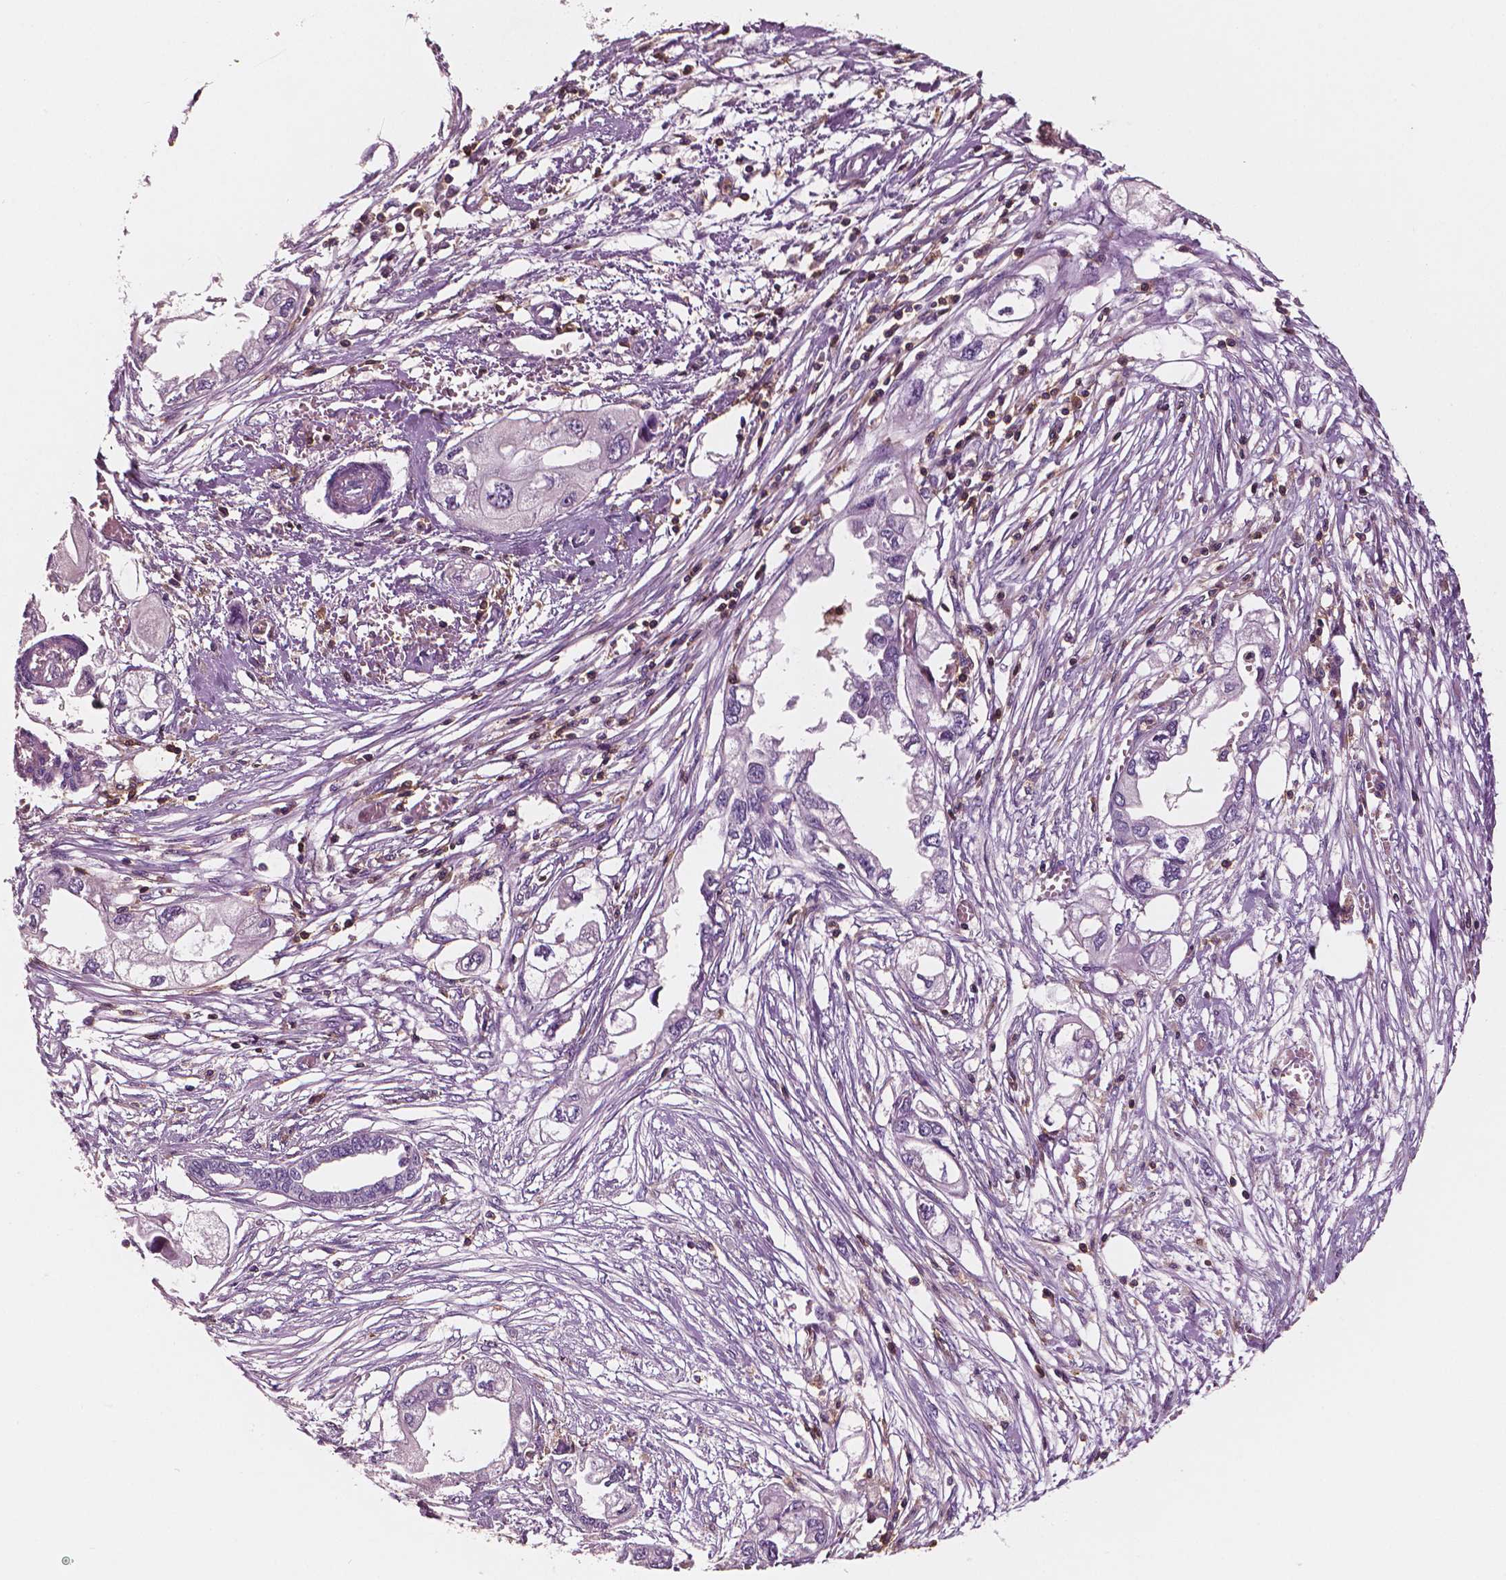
{"staining": {"intensity": "negative", "quantity": "none", "location": "none"}, "tissue": "endometrial cancer", "cell_type": "Tumor cells", "image_type": "cancer", "snomed": [{"axis": "morphology", "description": "Adenocarcinoma, NOS"}, {"axis": "morphology", "description": "Adenocarcinoma, metastatic, NOS"}, {"axis": "topography", "description": "Adipose tissue"}, {"axis": "topography", "description": "Endometrium"}], "caption": "A histopathology image of human endometrial metastatic adenocarcinoma is negative for staining in tumor cells. (Immunohistochemistry, brightfield microscopy, high magnification).", "gene": "PTPRC", "patient": {"sex": "female", "age": 67}}